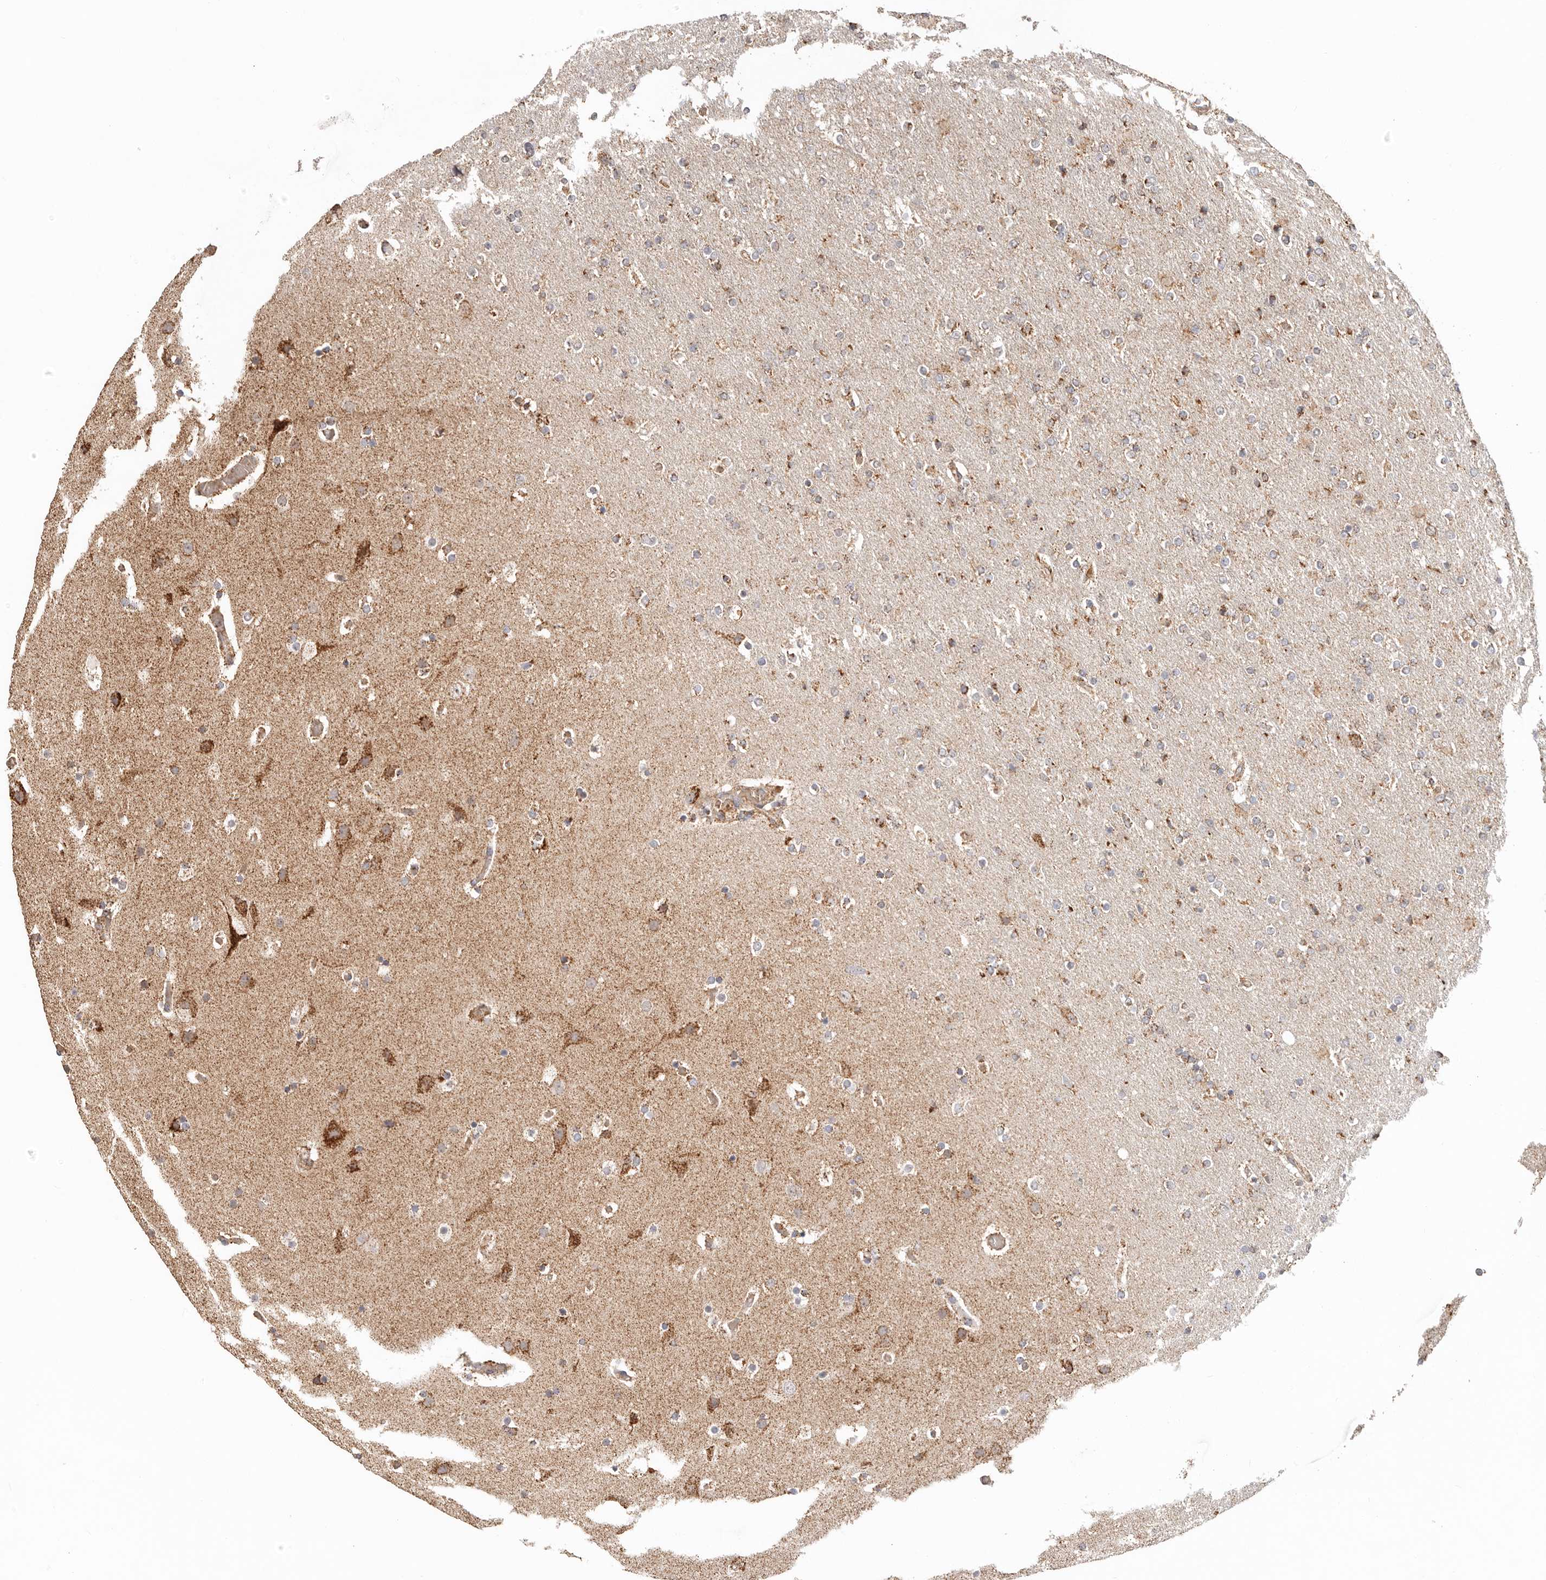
{"staining": {"intensity": "weak", "quantity": "25%-75%", "location": "cytoplasmic/membranous"}, "tissue": "glioma", "cell_type": "Tumor cells", "image_type": "cancer", "snomed": [{"axis": "morphology", "description": "Glioma, malignant, High grade"}, {"axis": "topography", "description": "Cerebral cortex"}], "caption": "The micrograph reveals staining of glioma, revealing weak cytoplasmic/membranous protein expression (brown color) within tumor cells.", "gene": "NDUFB11", "patient": {"sex": "female", "age": 36}}